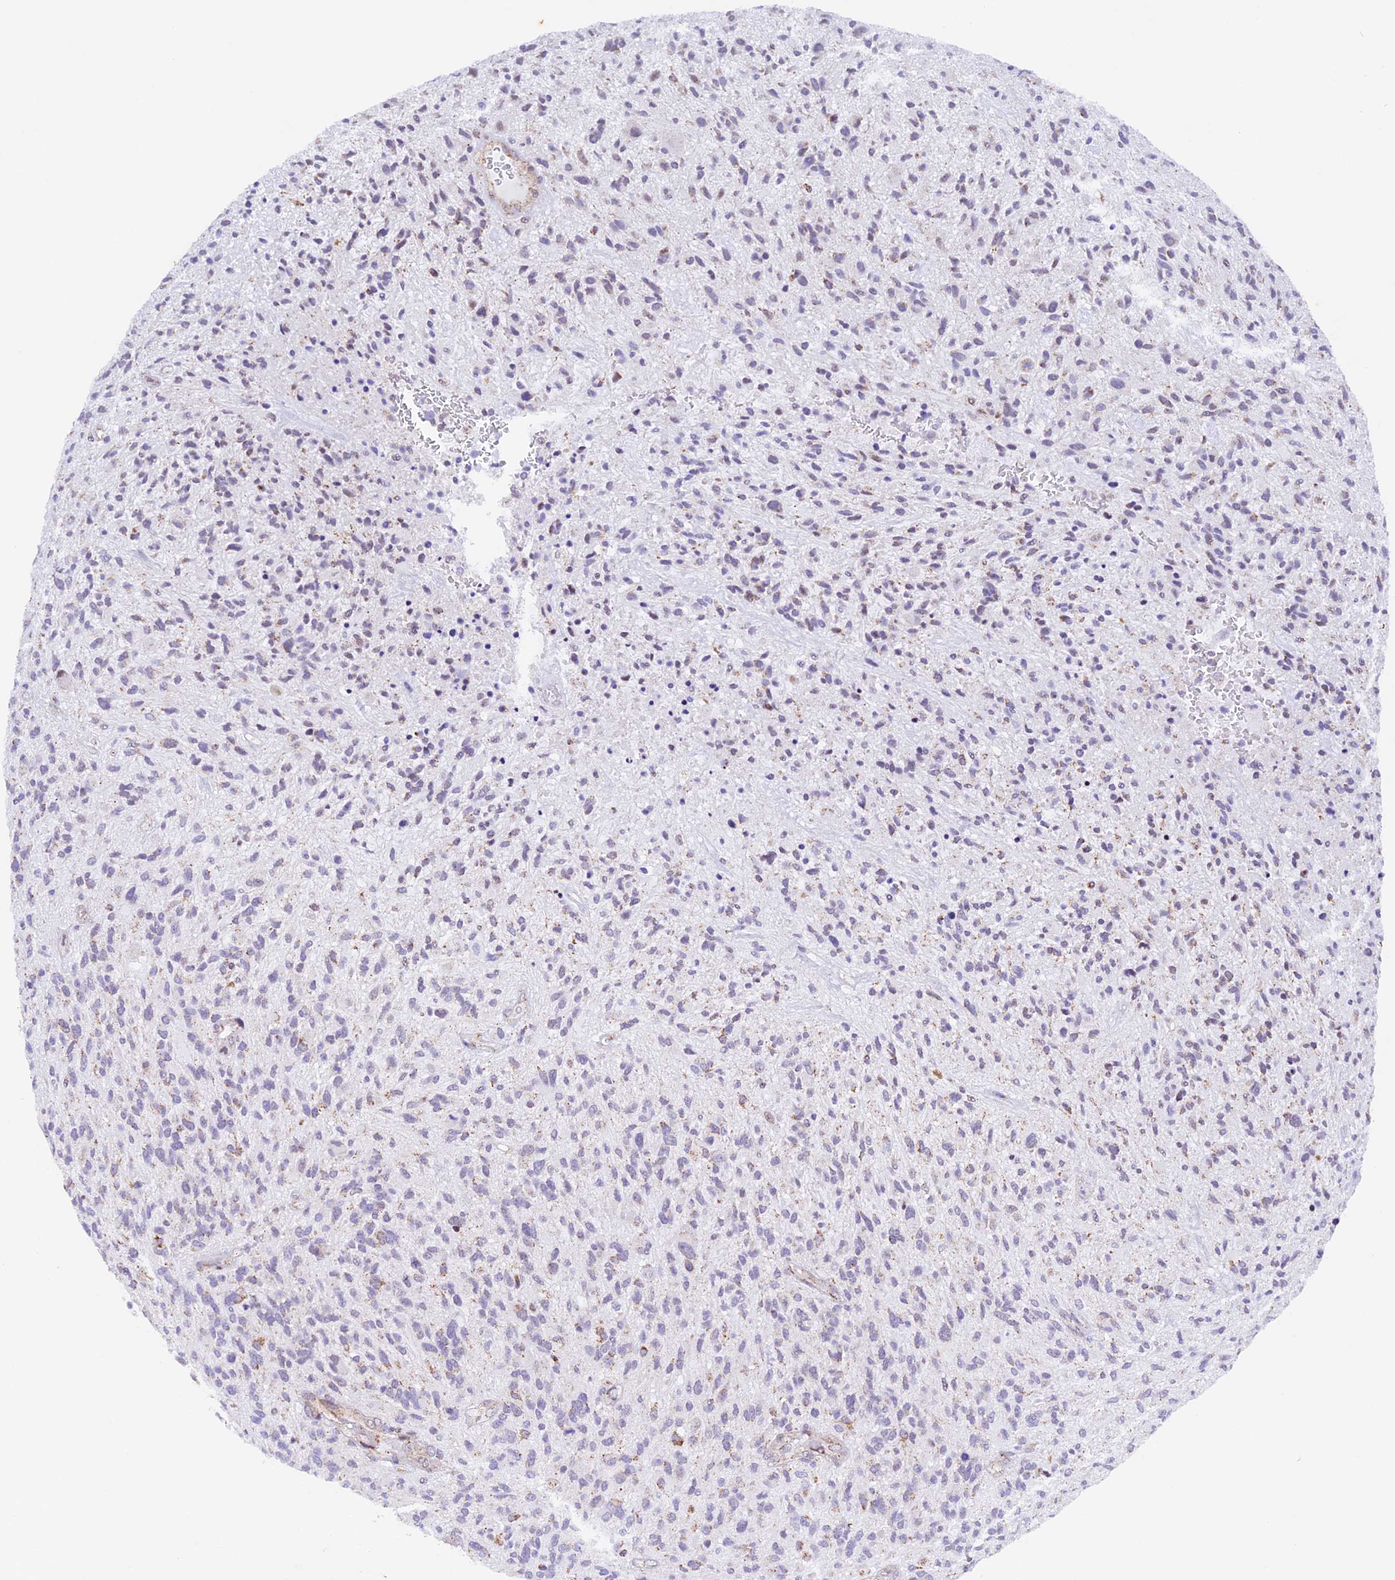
{"staining": {"intensity": "negative", "quantity": "none", "location": "none"}, "tissue": "glioma", "cell_type": "Tumor cells", "image_type": "cancer", "snomed": [{"axis": "morphology", "description": "Glioma, malignant, High grade"}, {"axis": "topography", "description": "Brain"}], "caption": "A micrograph of human malignant high-grade glioma is negative for staining in tumor cells.", "gene": "TFAM", "patient": {"sex": "male", "age": 47}}